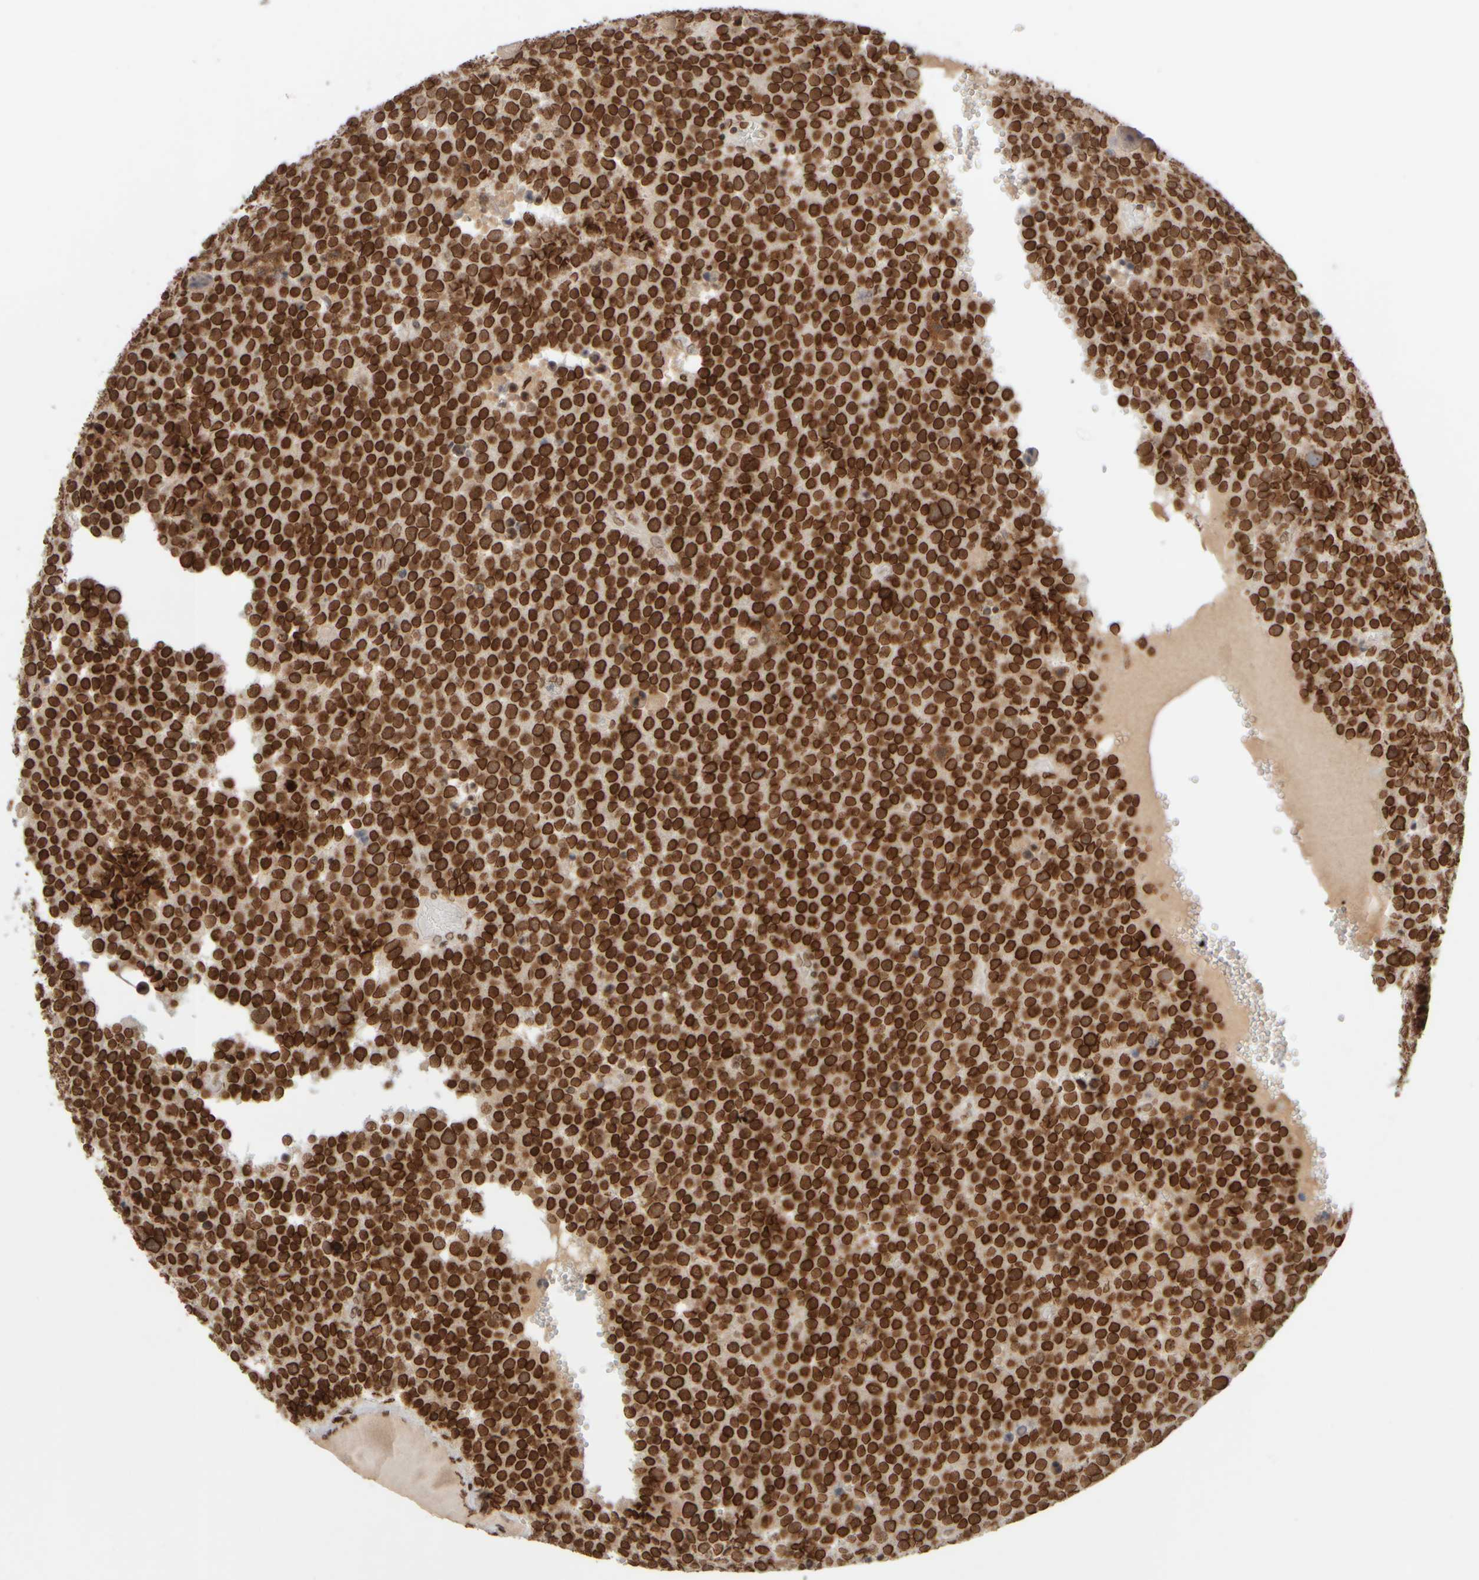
{"staining": {"intensity": "strong", "quantity": ">75%", "location": "cytoplasmic/membranous,nuclear"}, "tissue": "testis cancer", "cell_type": "Tumor cells", "image_type": "cancer", "snomed": [{"axis": "morphology", "description": "Seminoma, NOS"}, {"axis": "topography", "description": "Testis"}], "caption": "A micrograph of human testis seminoma stained for a protein reveals strong cytoplasmic/membranous and nuclear brown staining in tumor cells.", "gene": "ZC3HC1", "patient": {"sex": "male", "age": 71}}